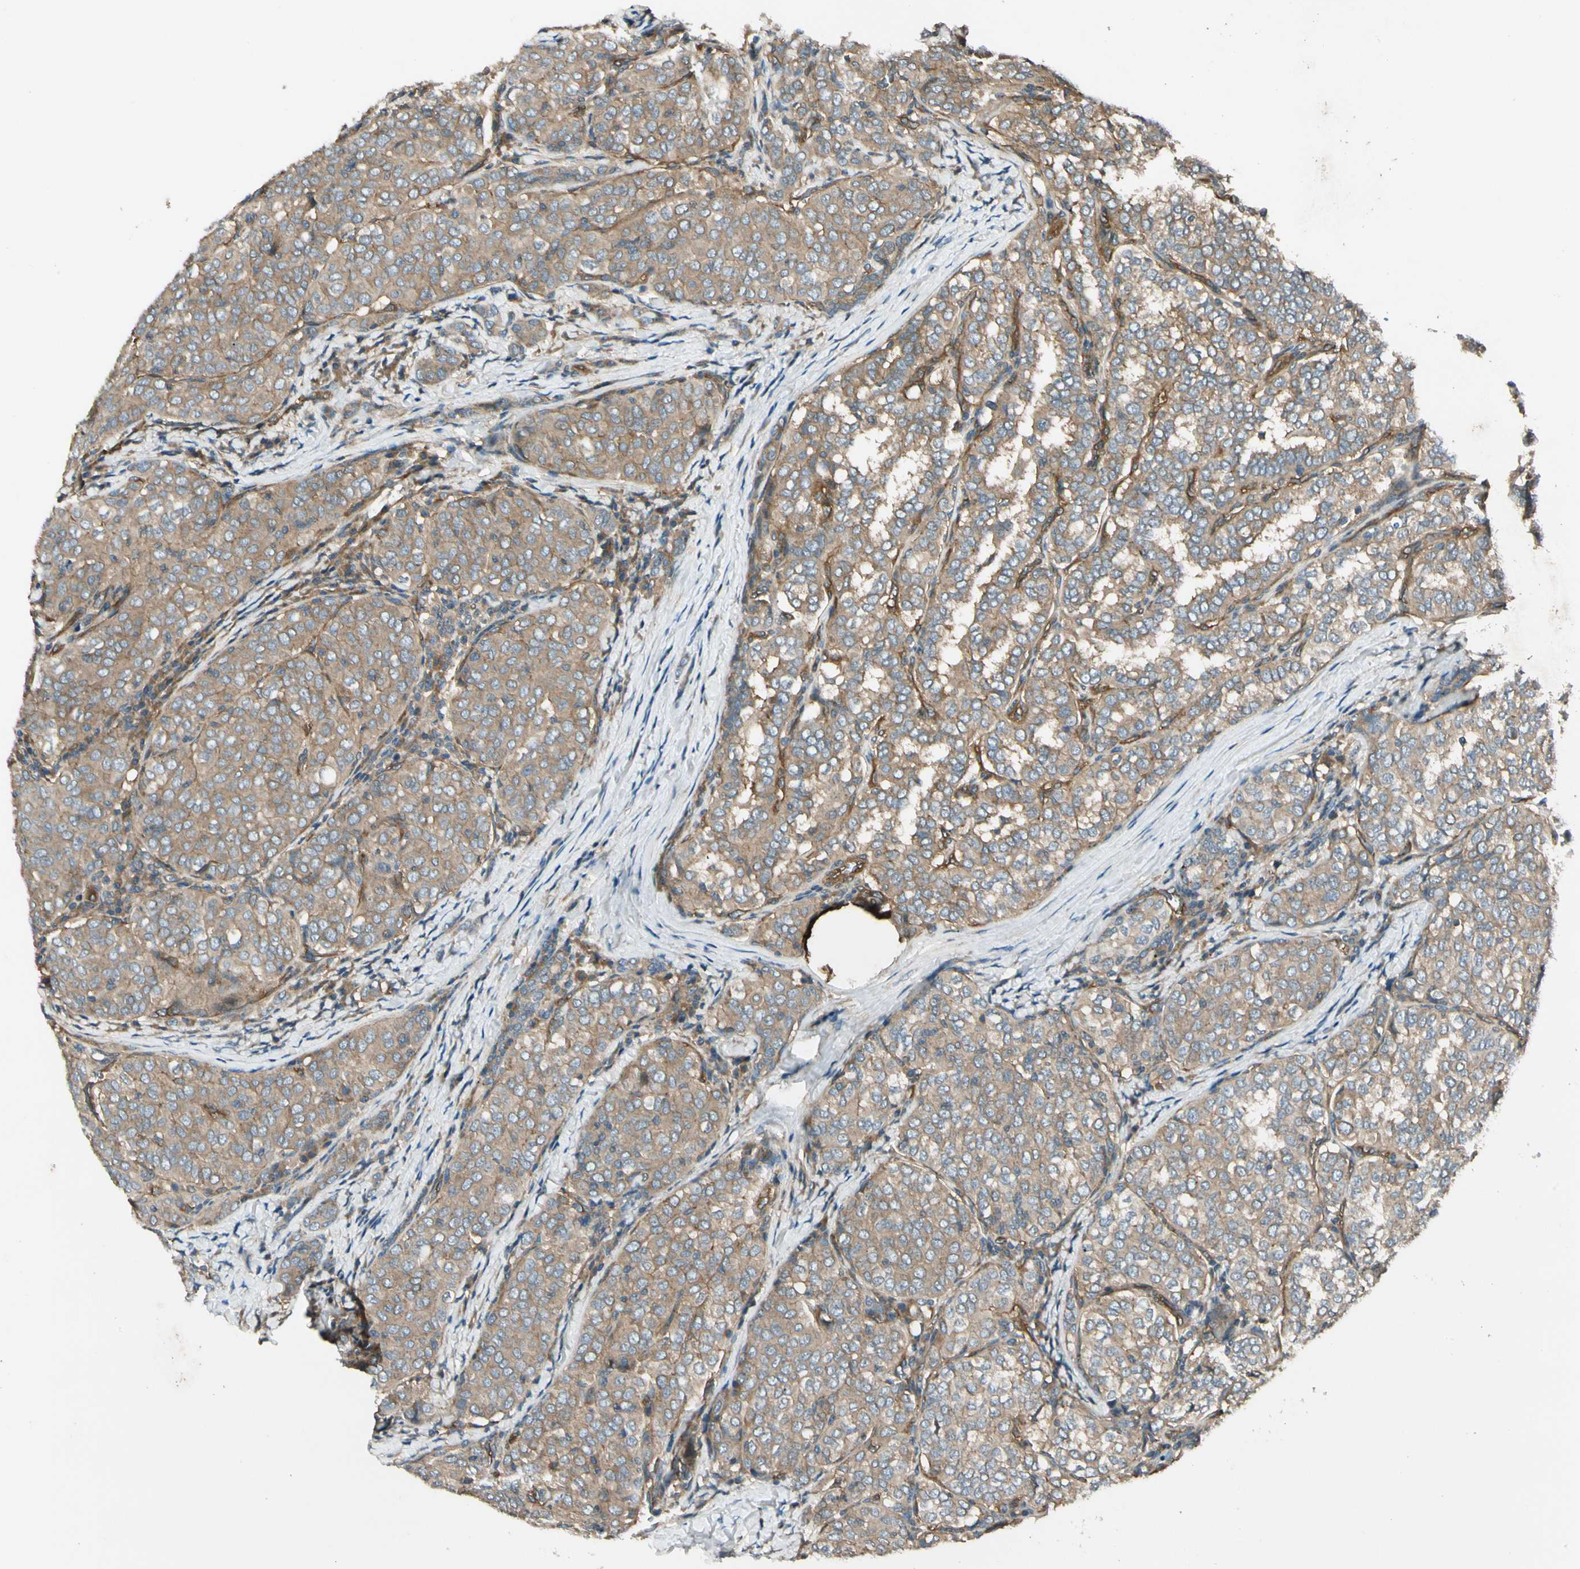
{"staining": {"intensity": "weak", "quantity": ">75%", "location": "cytoplasmic/membranous"}, "tissue": "thyroid cancer", "cell_type": "Tumor cells", "image_type": "cancer", "snomed": [{"axis": "morphology", "description": "Normal tissue, NOS"}, {"axis": "morphology", "description": "Papillary adenocarcinoma, NOS"}, {"axis": "topography", "description": "Thyroid gland"}], "caption": "Thyroid cancer stained with a protein marker reveals weak staining in tumor cells.", "gene": "ROCK2", "patient": {"sex": "female", "age": 30}}